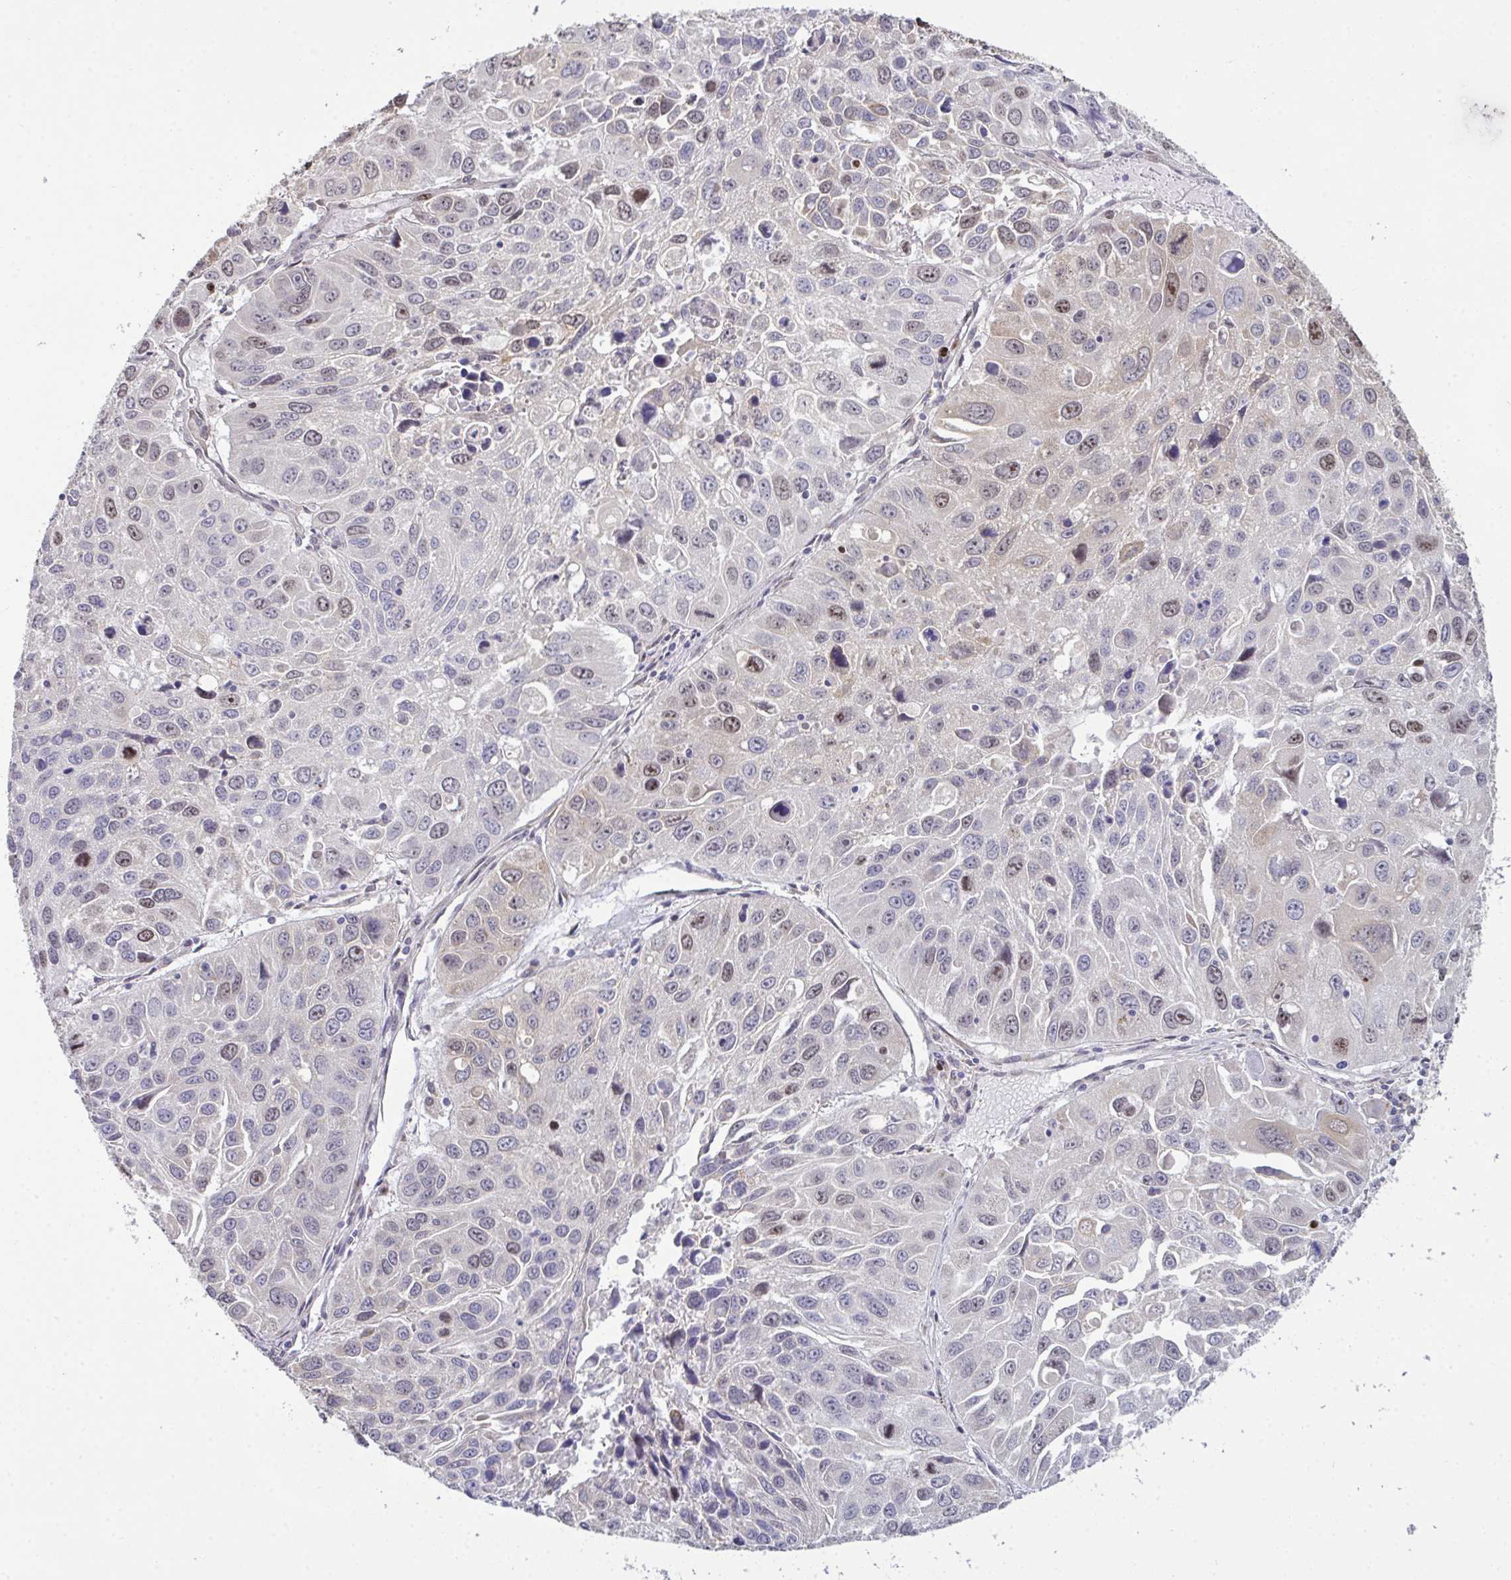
{"staining": {"intensity": "weak", "quantity": "<25%", "location": "nuclear"}, "tissue": "lung cancer", "cell_type": "Tumor cells", "image_type": "cancer", "snomed": [{"axis": "morphology", "description": "Squamous cell carcinoma, NOS"}, {"axis": "topography", "description": "Lung"}], "caption": "Tumor cells are negative for brown protein staining in lung cancer (squamous cell carcinoma). (Immunohistochemistry, brightfield microscopy, high magnification).", "gene": "SETD7", "patient": {"sex": "female", "age": 61}}